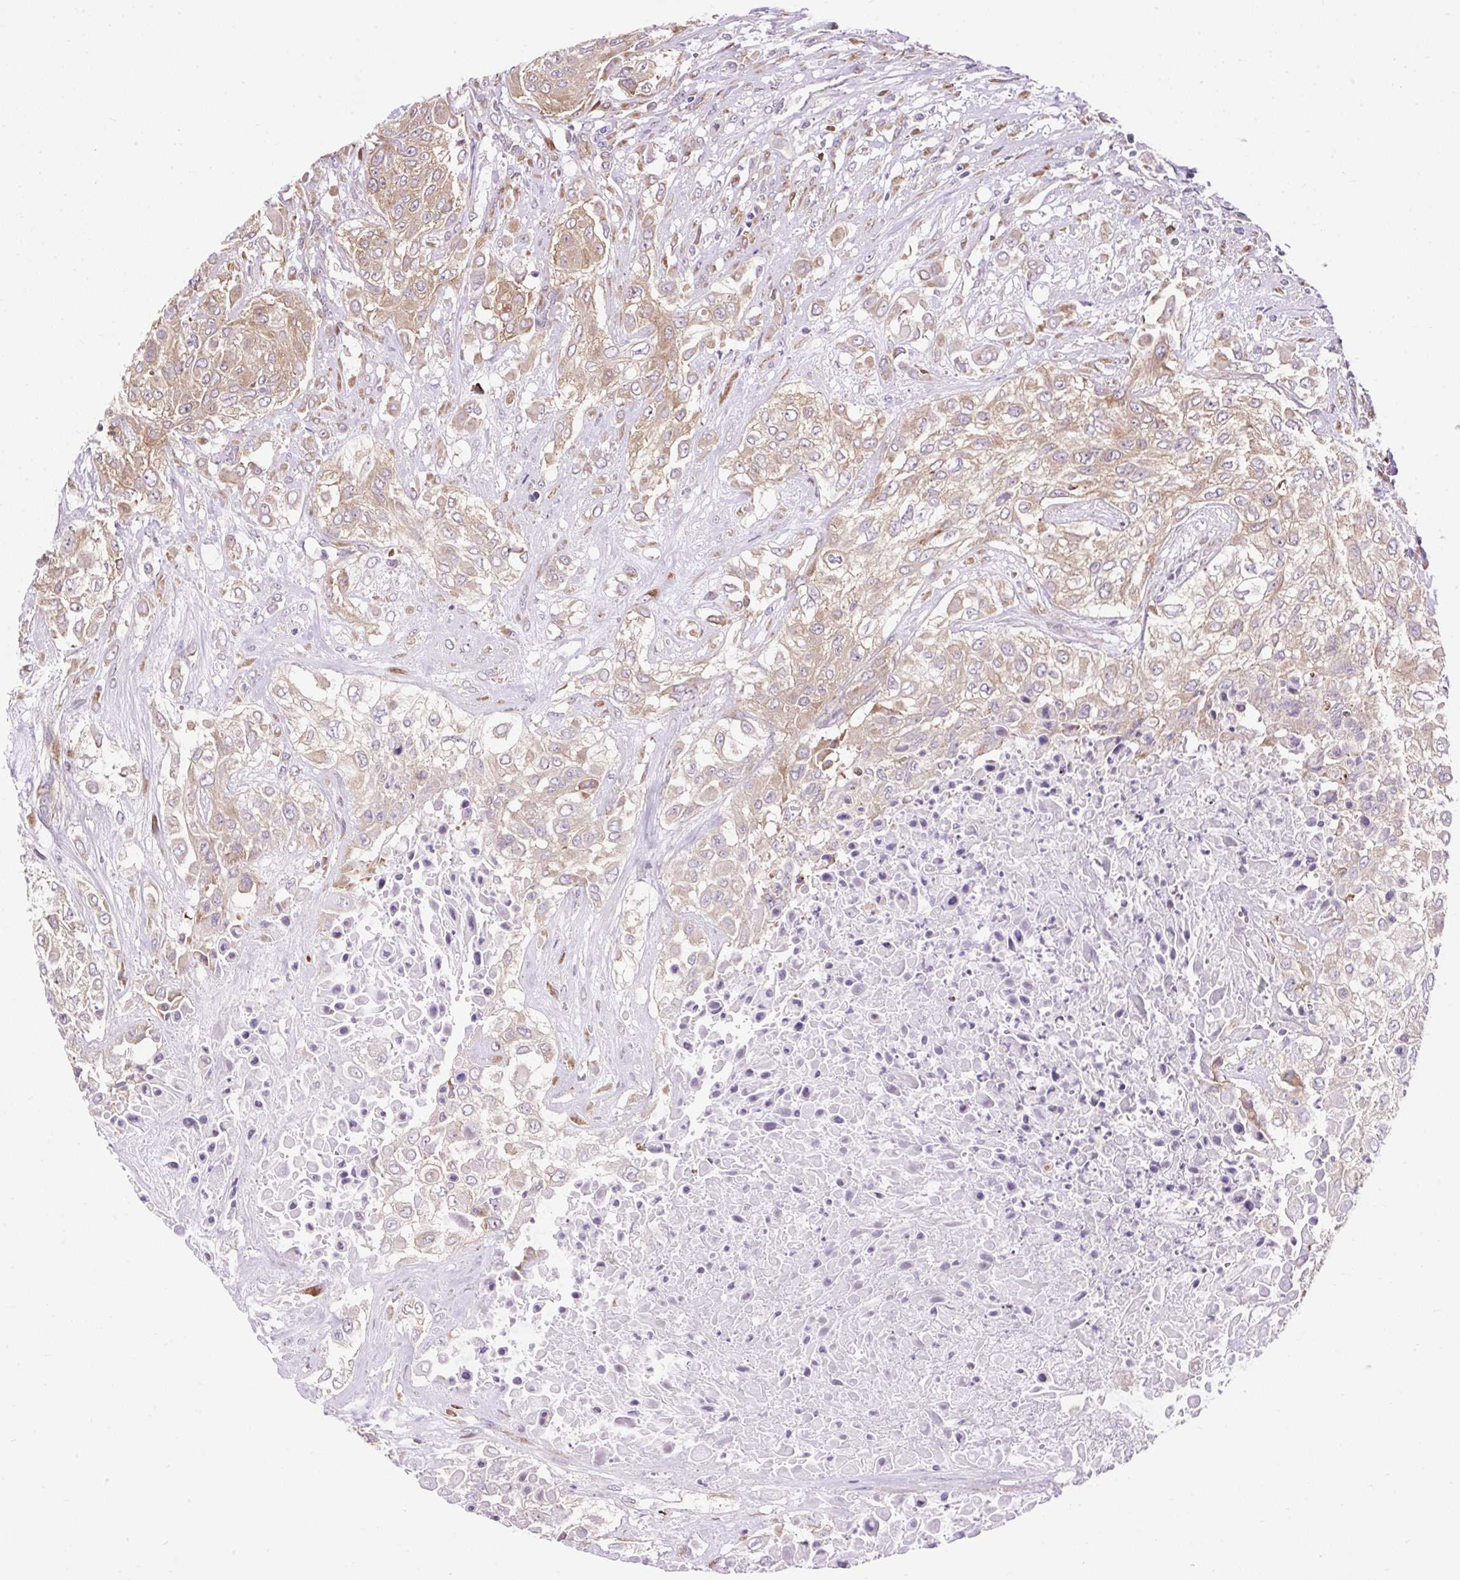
{"staining": {"intensity": "moderate", "quantity": "25%-75%", "location": "cytoplasmic/membranous"}, "tissue": "urothelial cancer", "cell_type": "Tumor cells", "image_type": "cancer", "snomed": [{"axis": "morphology", "description": "Urothelial carcinoma, High grade"}, {"axis": "topography", "description": "Urinary bladder"}], "caption": "Moderate cytoplasmic/membranous expression is seen in approximately 25%-75% of tumor cells in urothelial carcinoma (high-grade). Immunohistochemistry (ihc) stains the protein in brown and the nuclei are stained blue.", "gene": "GPR45", "patient": {"sex": "male", "age": 57}}